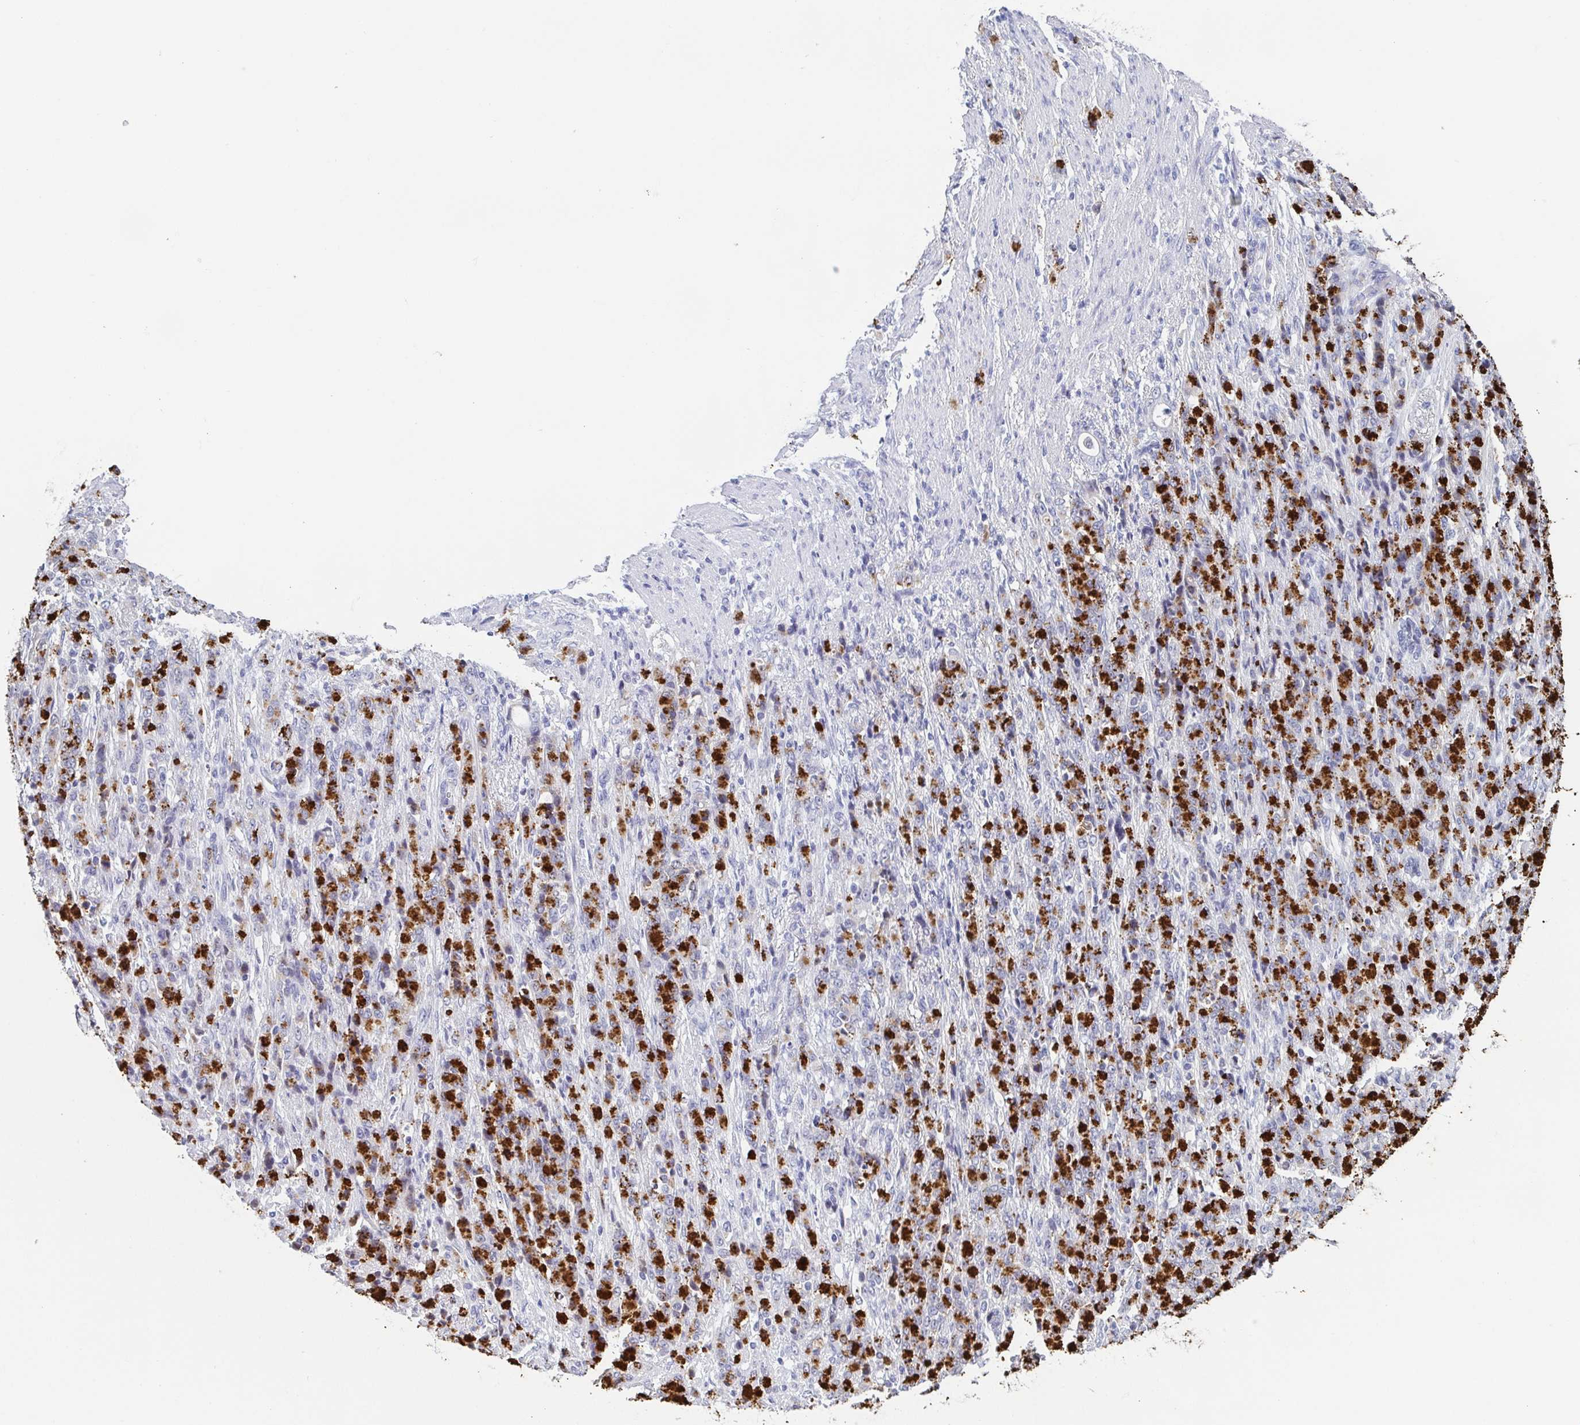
{"staining": {"intensity": "strong", "quantity": "25%-75%", "location": "cytoplasmic/membranous"}, "tissue": "stomach cancer", "cell_type": "Tumor cells", "image_type": "cancer", "snomed": [{"axis": "morphology", "description": "Adenocarcinoma, NOS"}, {"axis": "topography", "description": "Stomach"}], "caption": "Immunohistochemistry (IHC) photomicrograph of neoplastic tissue: stomach cancer (adenocarcinoma) stained using immunohistochemistry (IHC) displays high levels of strong protein expression localized specifically in the cytoplasmic/membranous of tumor cells, appearing as a cytoplasmic/membranous brown color.", "gene": "REG4", "patient": {"sex": "female", "age": 79}}